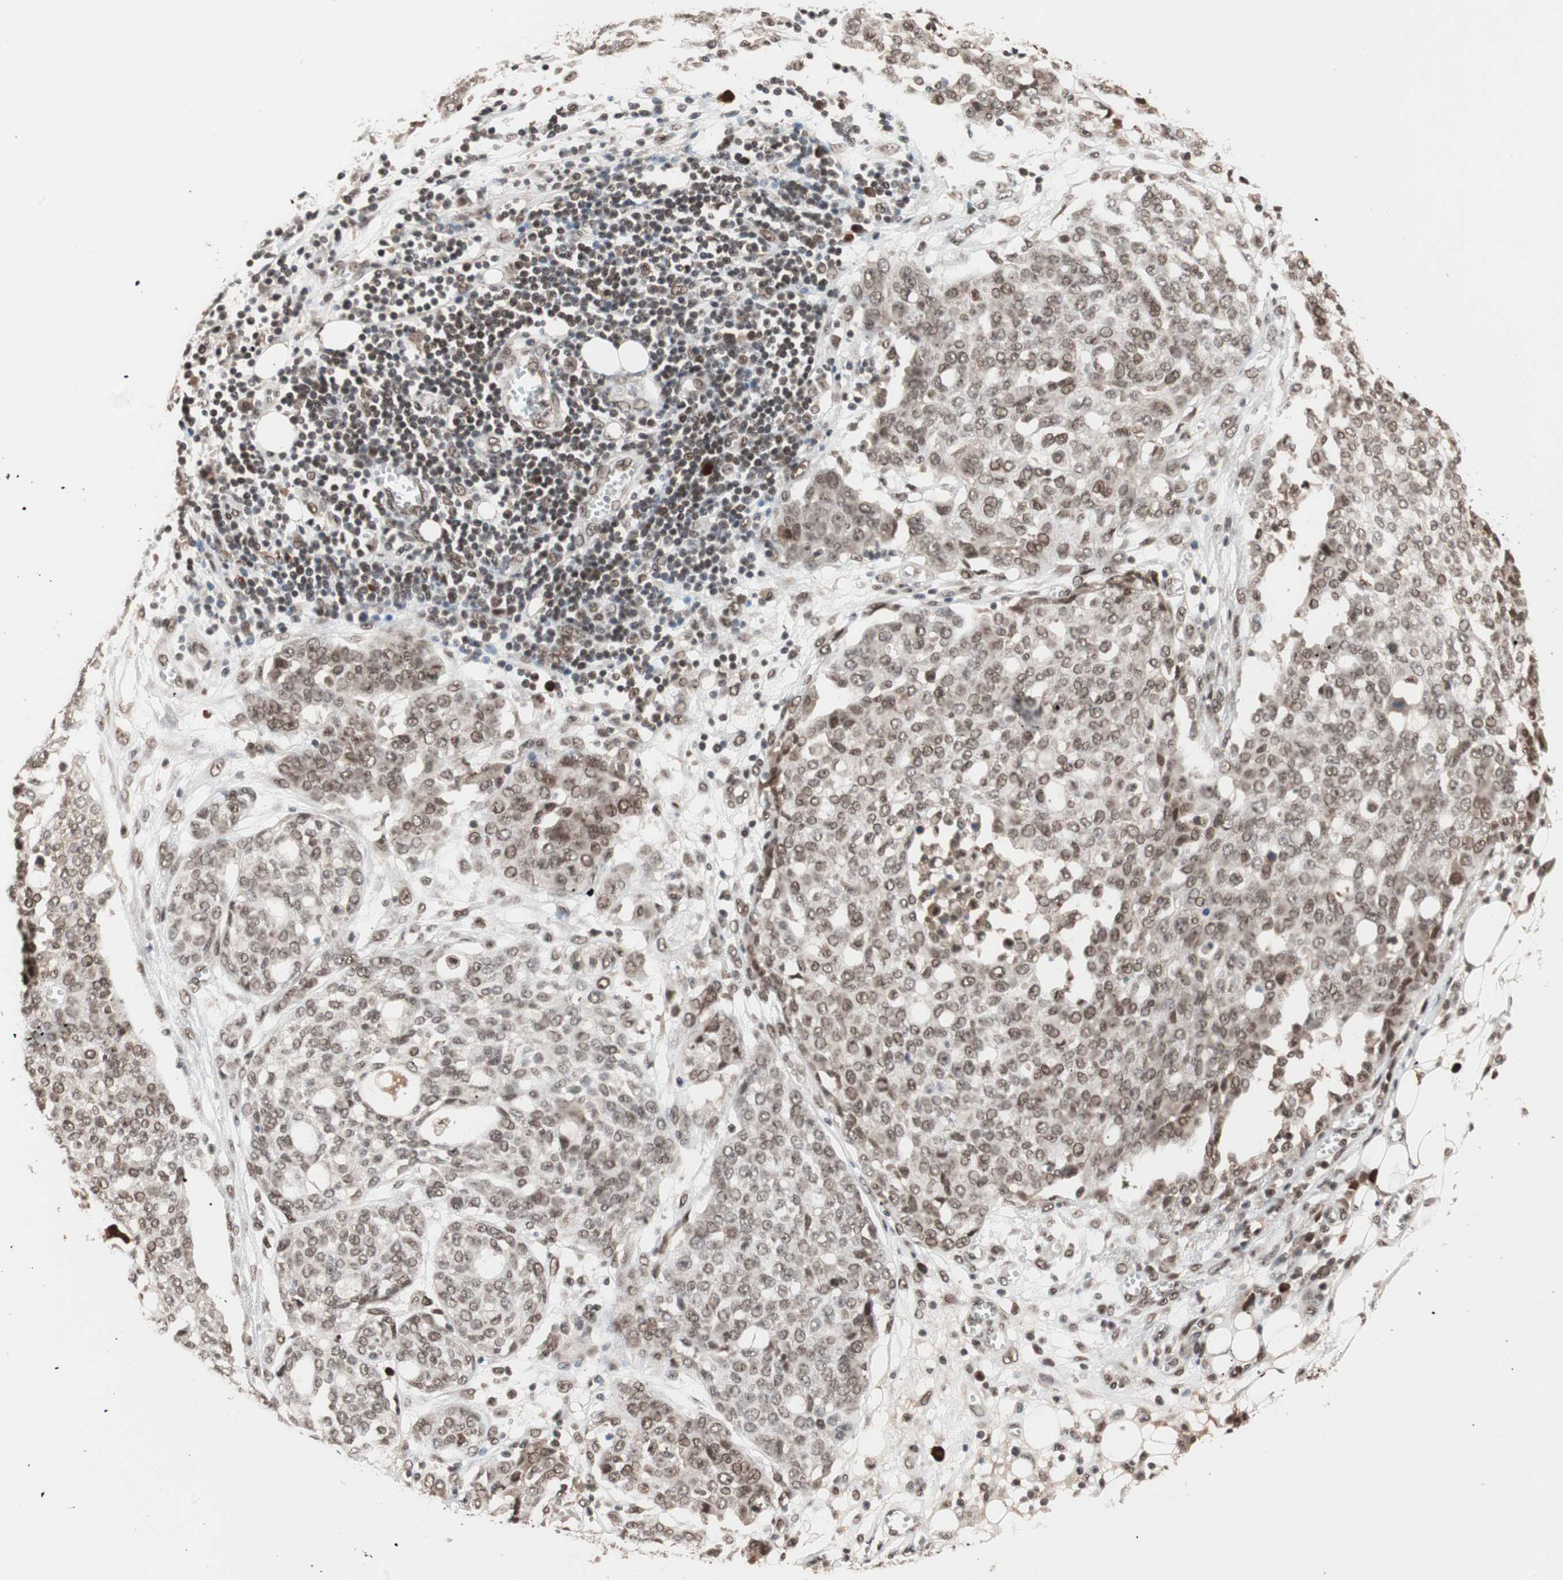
{"staining": {"intensity": "moderate", "quantity": ">75%", "location": "nuclear"}, "tissue": "ovarian cancer", "cell_type": "Tumor cells", "image_type": "cancer", "snomed": [{"axis": "morphology", "description": "Cystadenocarcinoma, serous, NOS"}, {"axis": "topography", "description": "Soft tissue"}, {"axis": "topography", "description": "Ovary"}], "caption": "Immunohistochemistry (IHC) micrograph of neoplastic tissue: ovarian serous cystadenocarcinoma stained using immunohistochemistry shows medium levels of moderate protein expression localized specifically in the nuclear of tumor cells, appearing as a nuclear brown color.", "gene": "CHAMP1", "patient": {"sex": "female", "age": 57}}